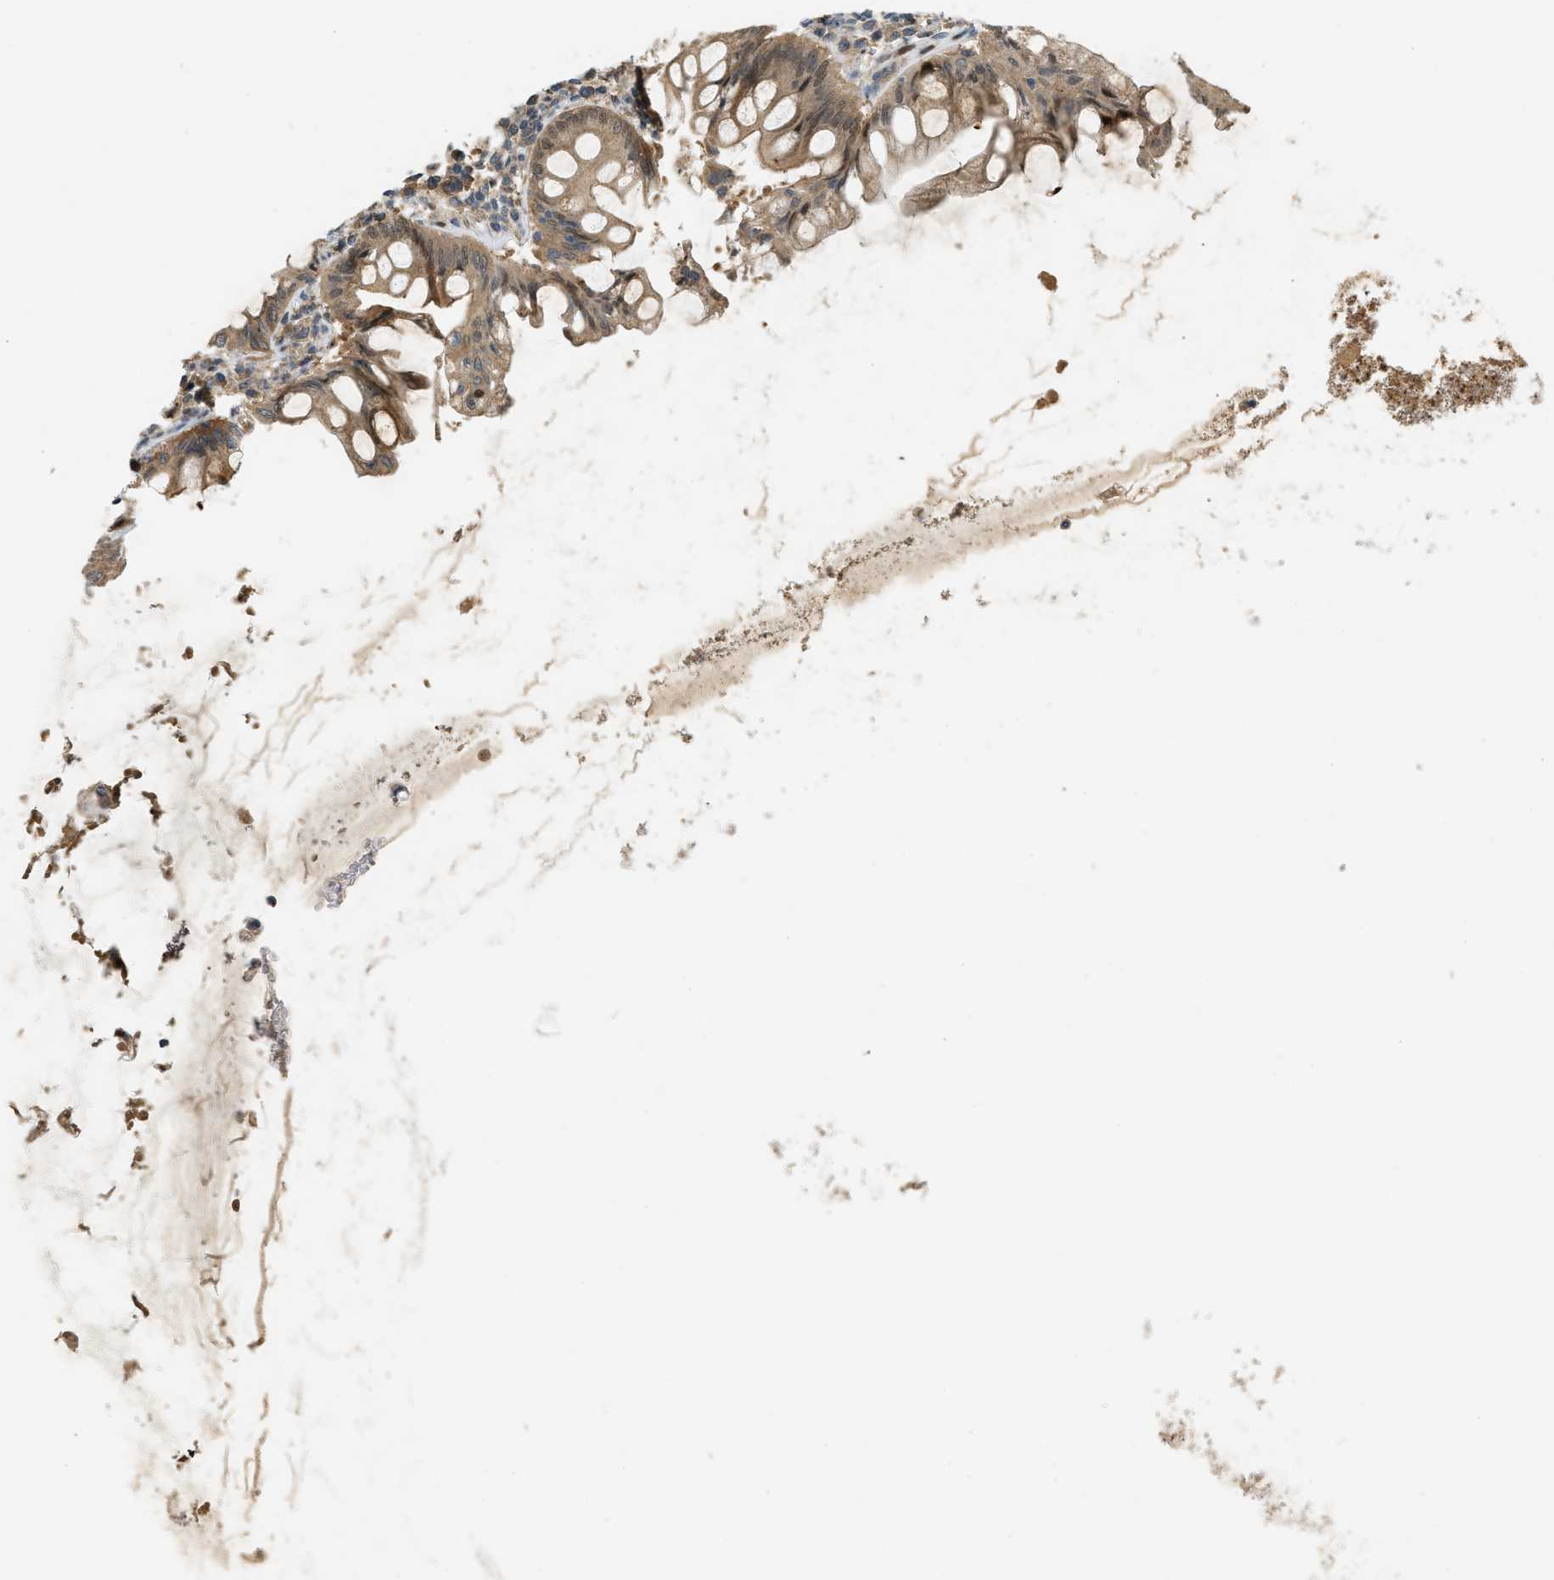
{"staining": {"intensity": "moderate", "quantity": ">75%", "location": "cytoplasmic/membranous"}, "tissue": "appendix", "cell_type": "Glandular cells", "image_type": "normal", "snomed": [{"axis": "morphology", "description": "Normal tissue, NOS"}, {"axis": "topography", "description": "Appendix"}], "caption": "An immunohistochemistry (IHC) photomicrograph of unremarkable tissue is shown. Protein staining in brown labels moderate cytoplasmic/membranous positivity in appendix within glandular cells. Using DAB (brown) and hematoxylin (blue) stains, captured at high magnification using brightfield microscopy.", "gene": "TRAPPC14", "patient": {"sex": "male", "age": 56}}